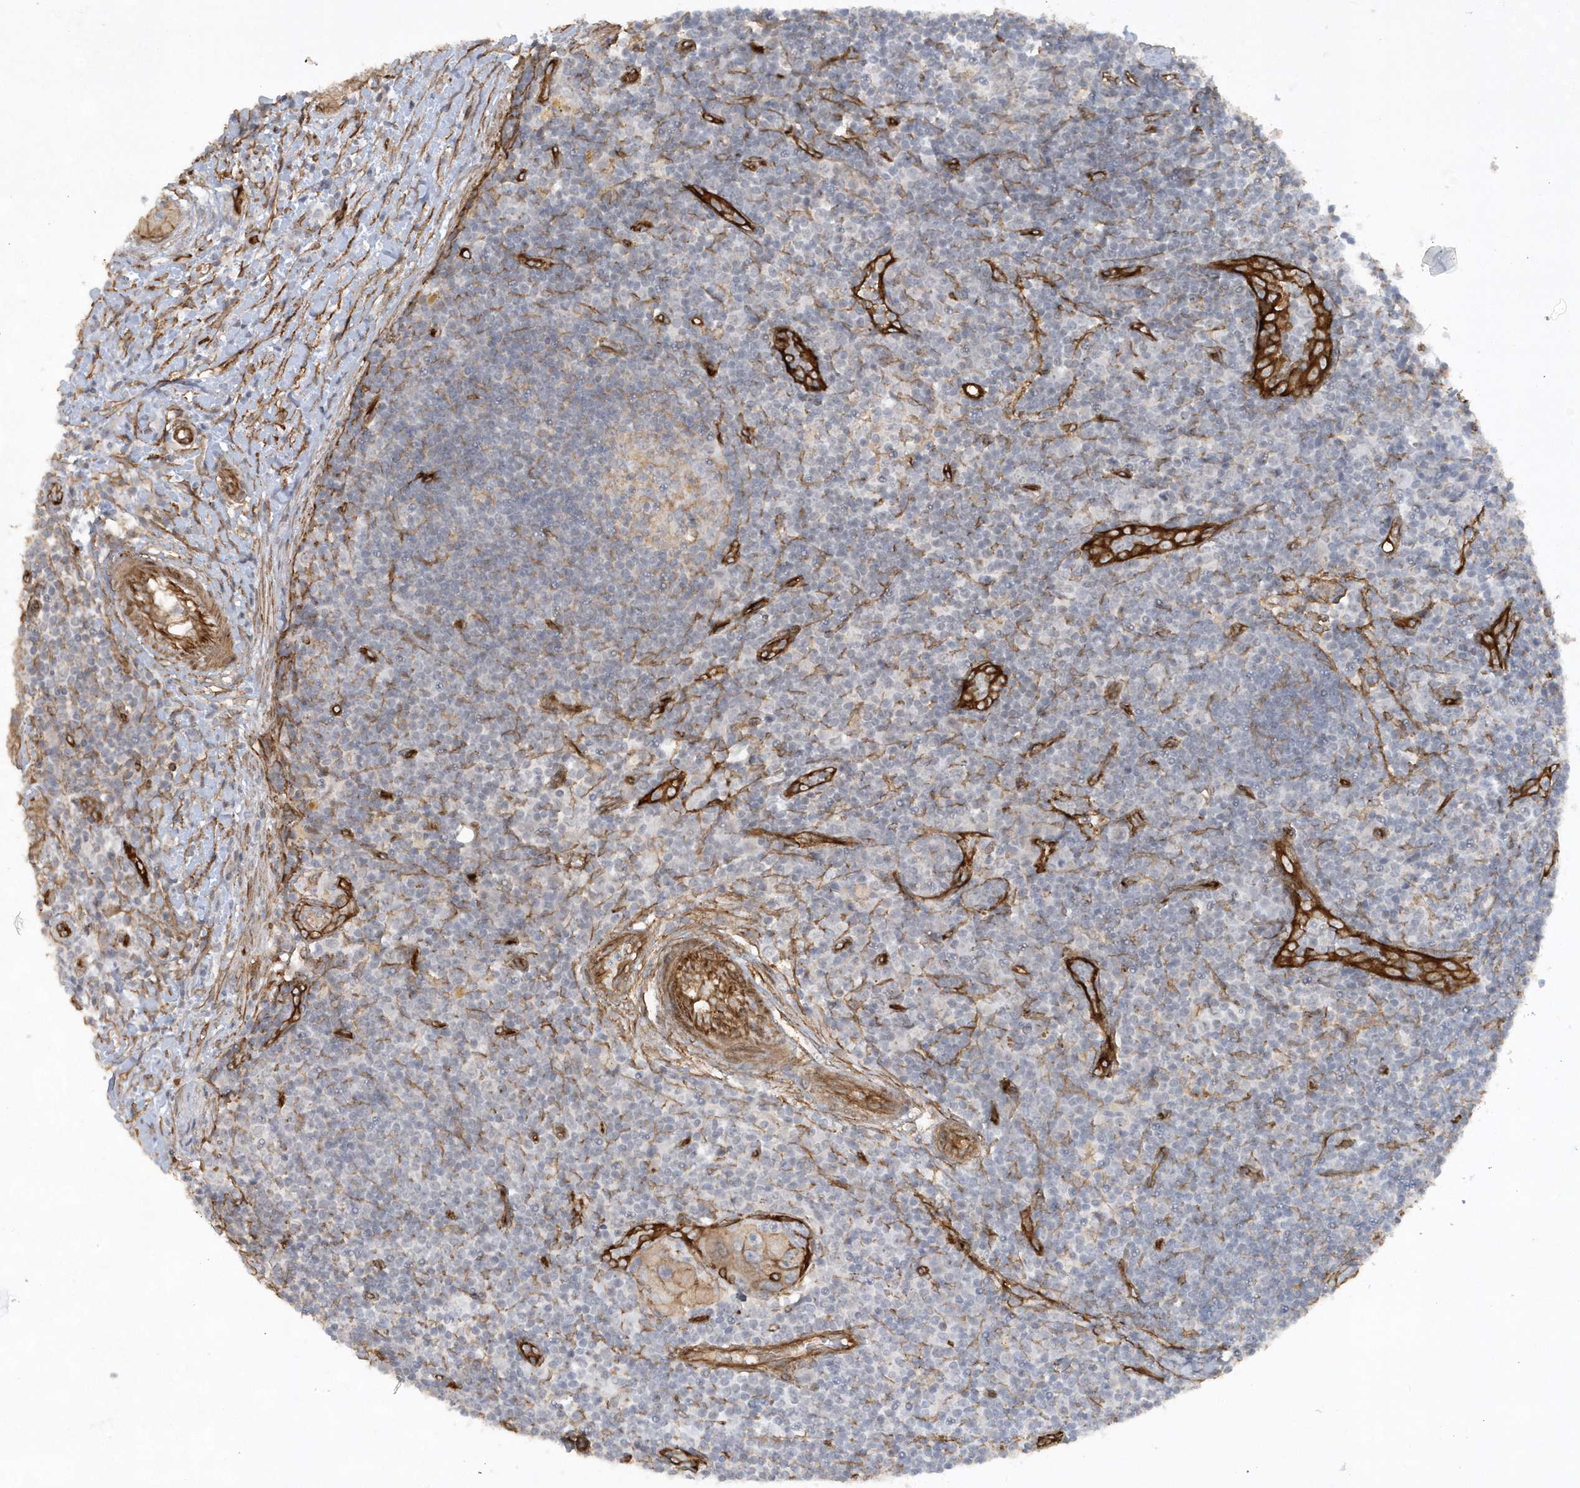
{"staining": {"intensity": "negative", "quantity": "none", "location": "none"}, "tissue": "lymph node", "cell_type": "Germinal center cells", "image_type": "normal", "snomed": [{"axis": "morphology", "description": "Normal tissue, NOS"}, {"axis": "morphology", "description": "Squamous cell carcinoma, metastatic, NOS"}, {"axis": "topography", "description": "Lymph node"}], "caption": "This is an immunohistochemistry photomicrograph of unremarkable lymph node. There is no expression in germinal center cells.", "gene": "RAI14", "patient": {"sex": "male", "age": 73}}